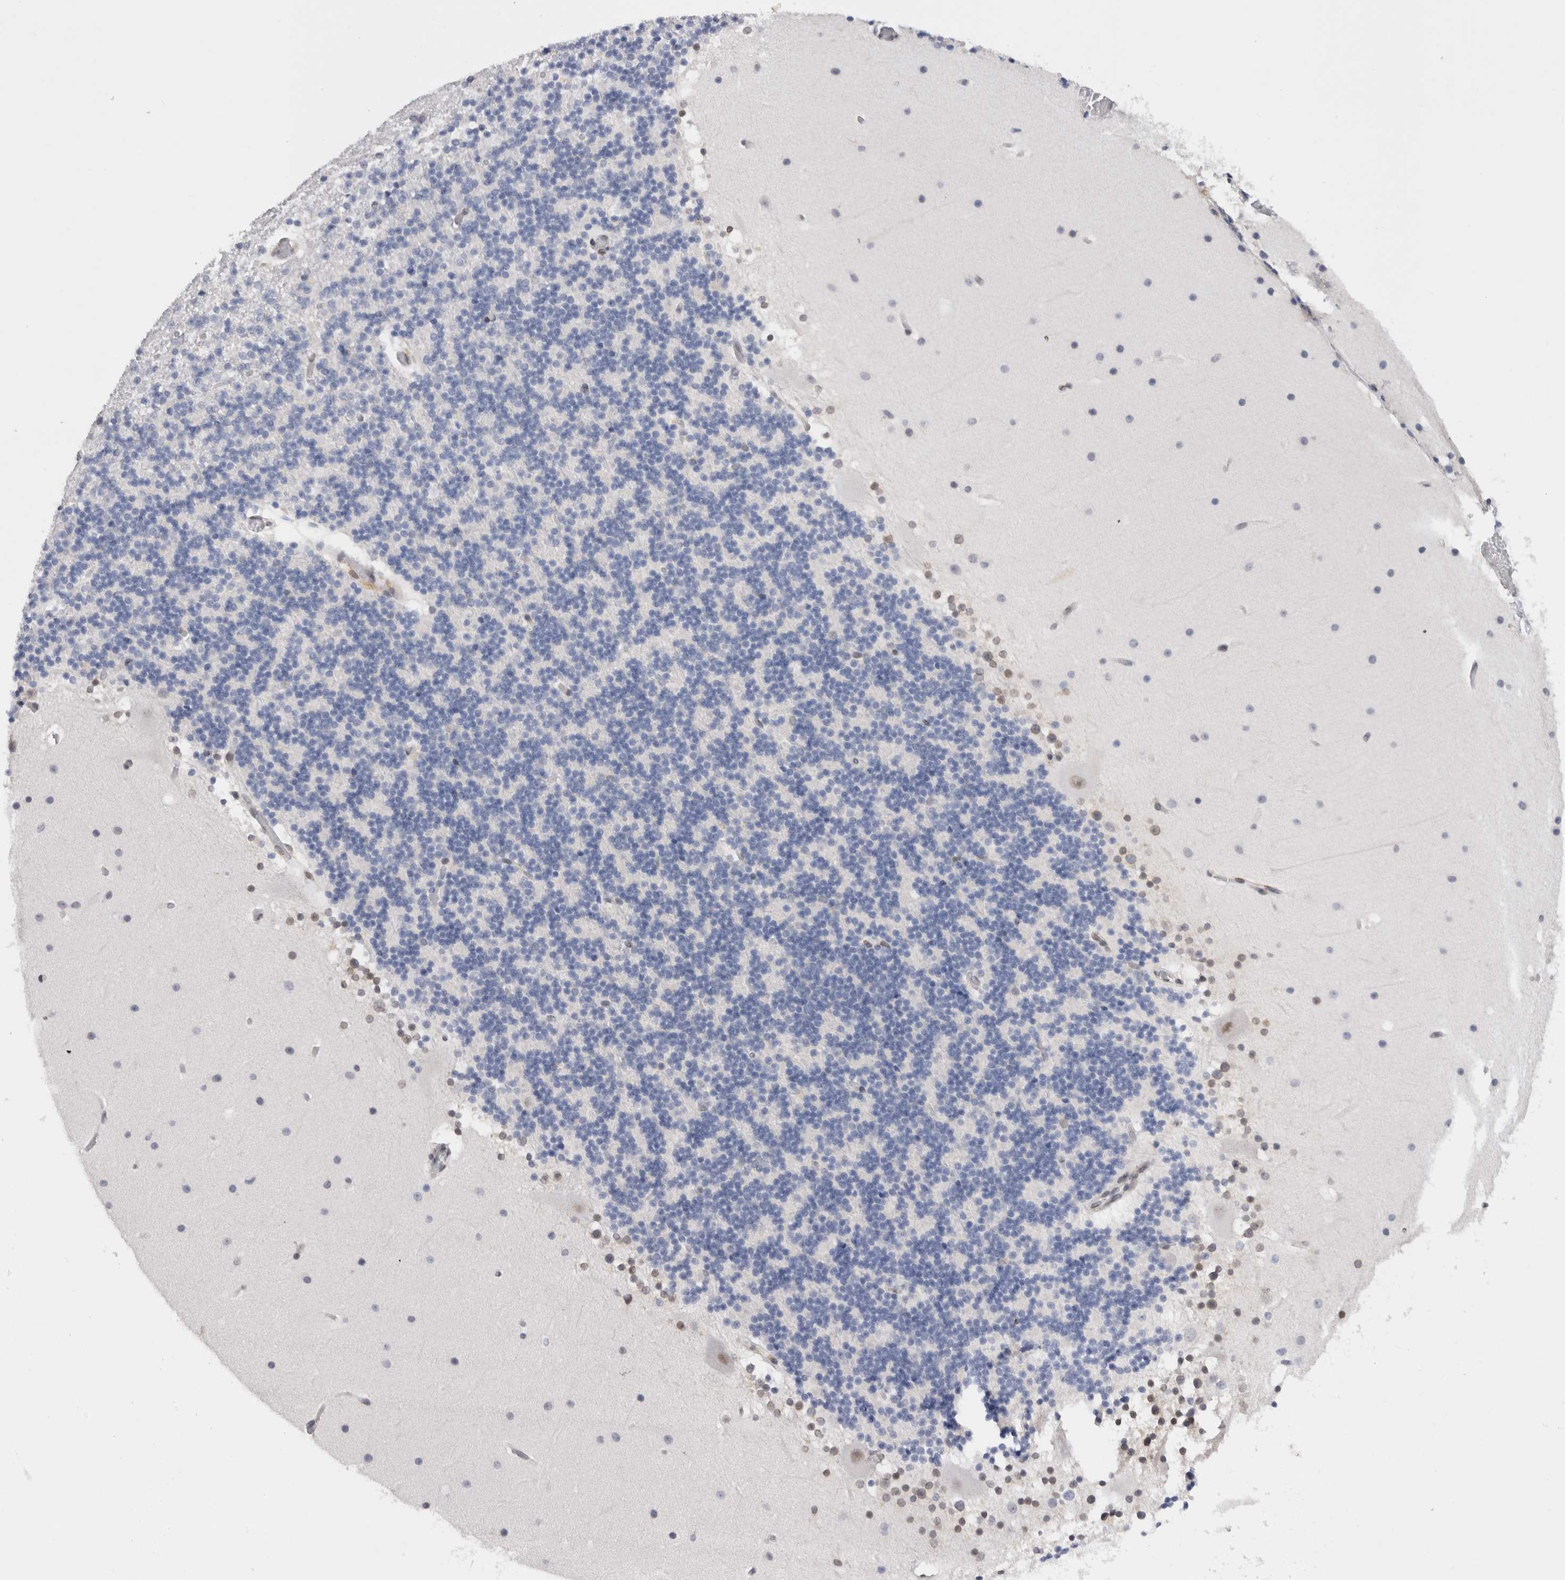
{"staining": {"intensity": "negative", "quantity": "none", "location": "none"}, "tissue": "cerebellum", "cell_type": "Cells in granular layer", "image_type": "normal", "snomed": [{"axis": "morphology", "description": "Normal tissue, NOS"}, {"axis": "topography", "description": "Cerebellum"}], "caption": "Micrograph shows no protein positivity in cells in granular layer of benign cerebellum. (DAB (3,3'-diaminobenzidine) IHC, high magnification).", "gene": "VCPIP1", "patient": {"sex": "male", "age": 57}}